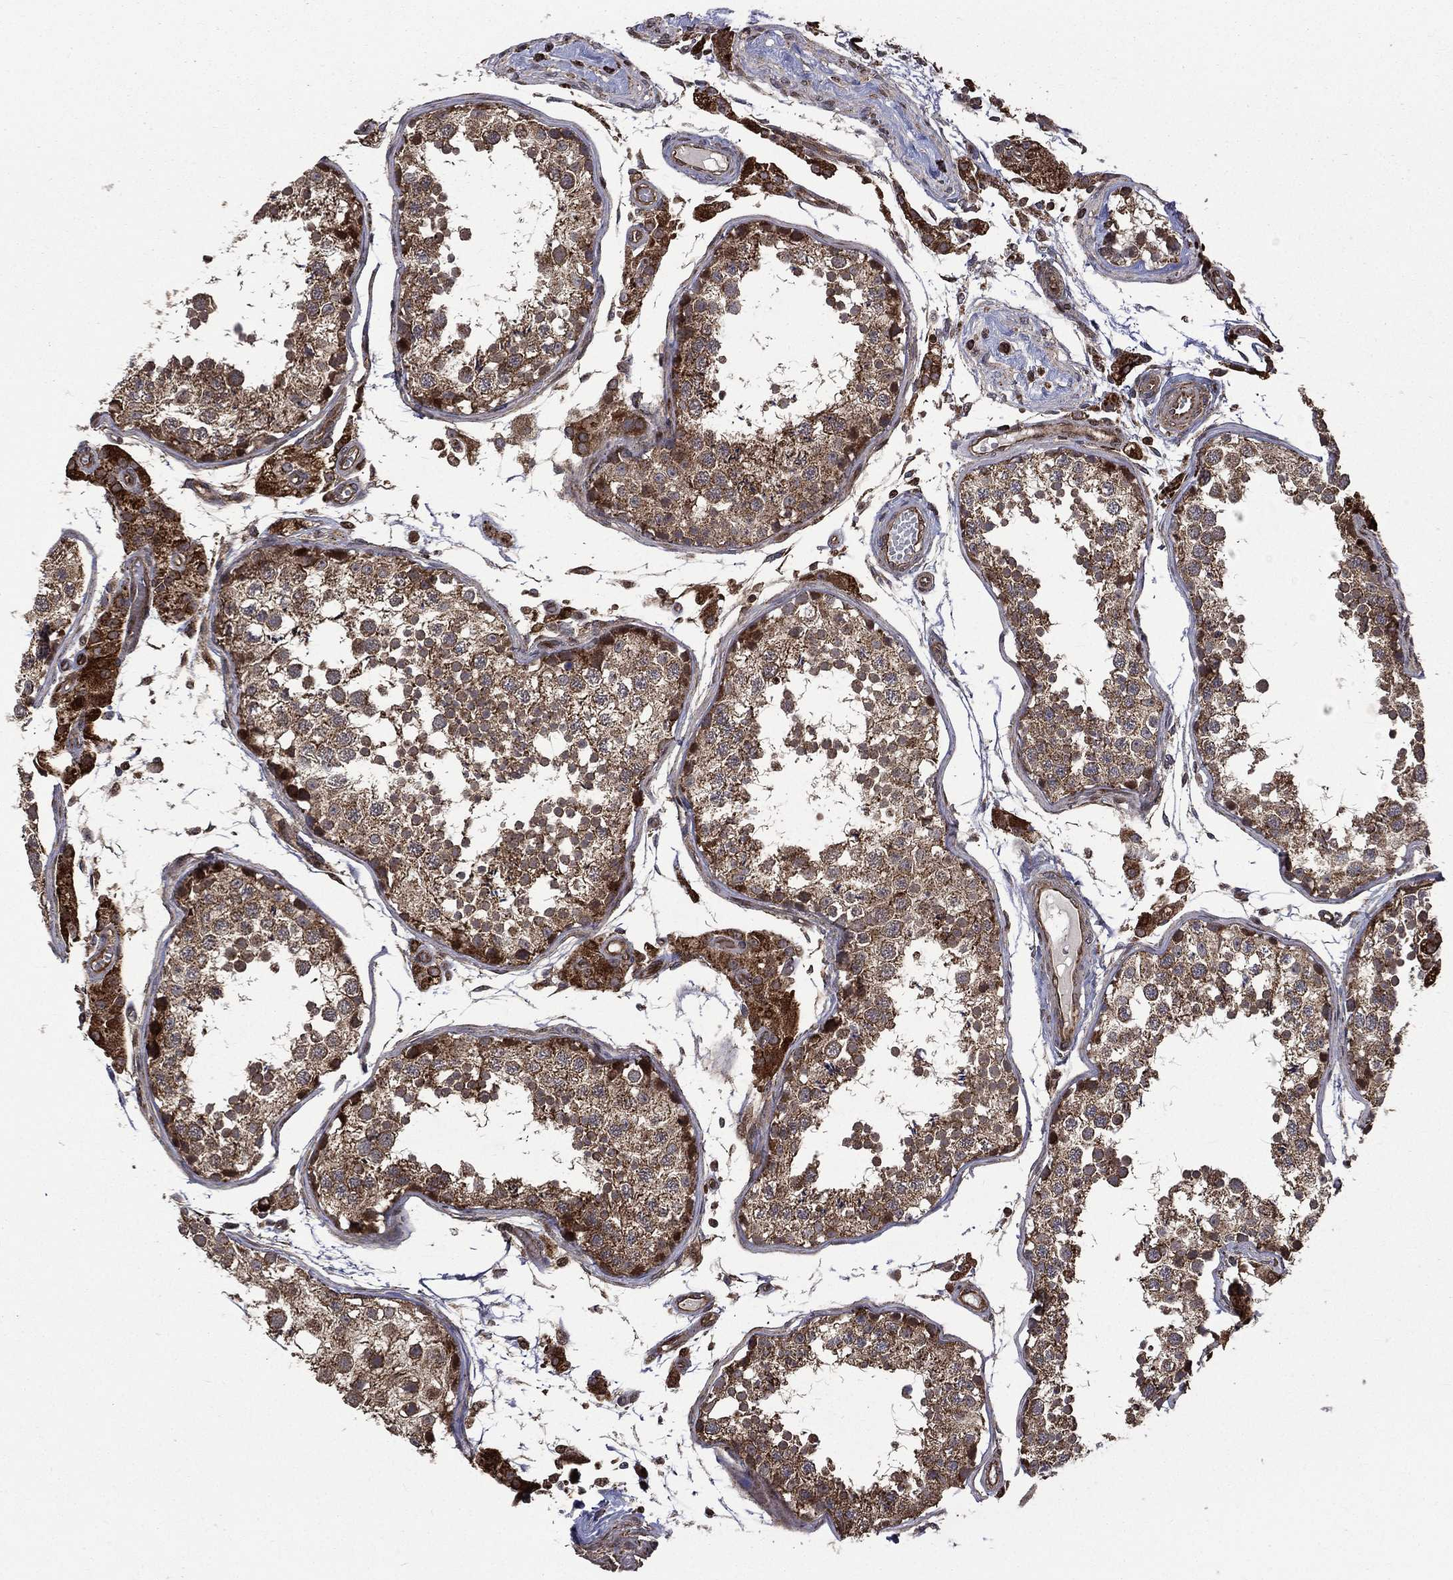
{"staining": {"intensity": "strong", "quantity": "<25%", "location": "cytoplasmic/membranous"}, "tissue": "testis", "cell_type": "Cells in seminiferous ducts", "image_type": "normal", "snomed": [{"axis": "morphology", "description": "Normal tissue, NOS"}, {"axis": "topography", "description": "Testis"}], "caption": "High-power microscopy captured an IHC image of unremarkable testis, revealing strong cytoplasmic/membranous positivity in approximately <25% of cells in seminiferous ducts.", "gene": "GIMAP6", "patient": {"sex": "male", "age": 29}}